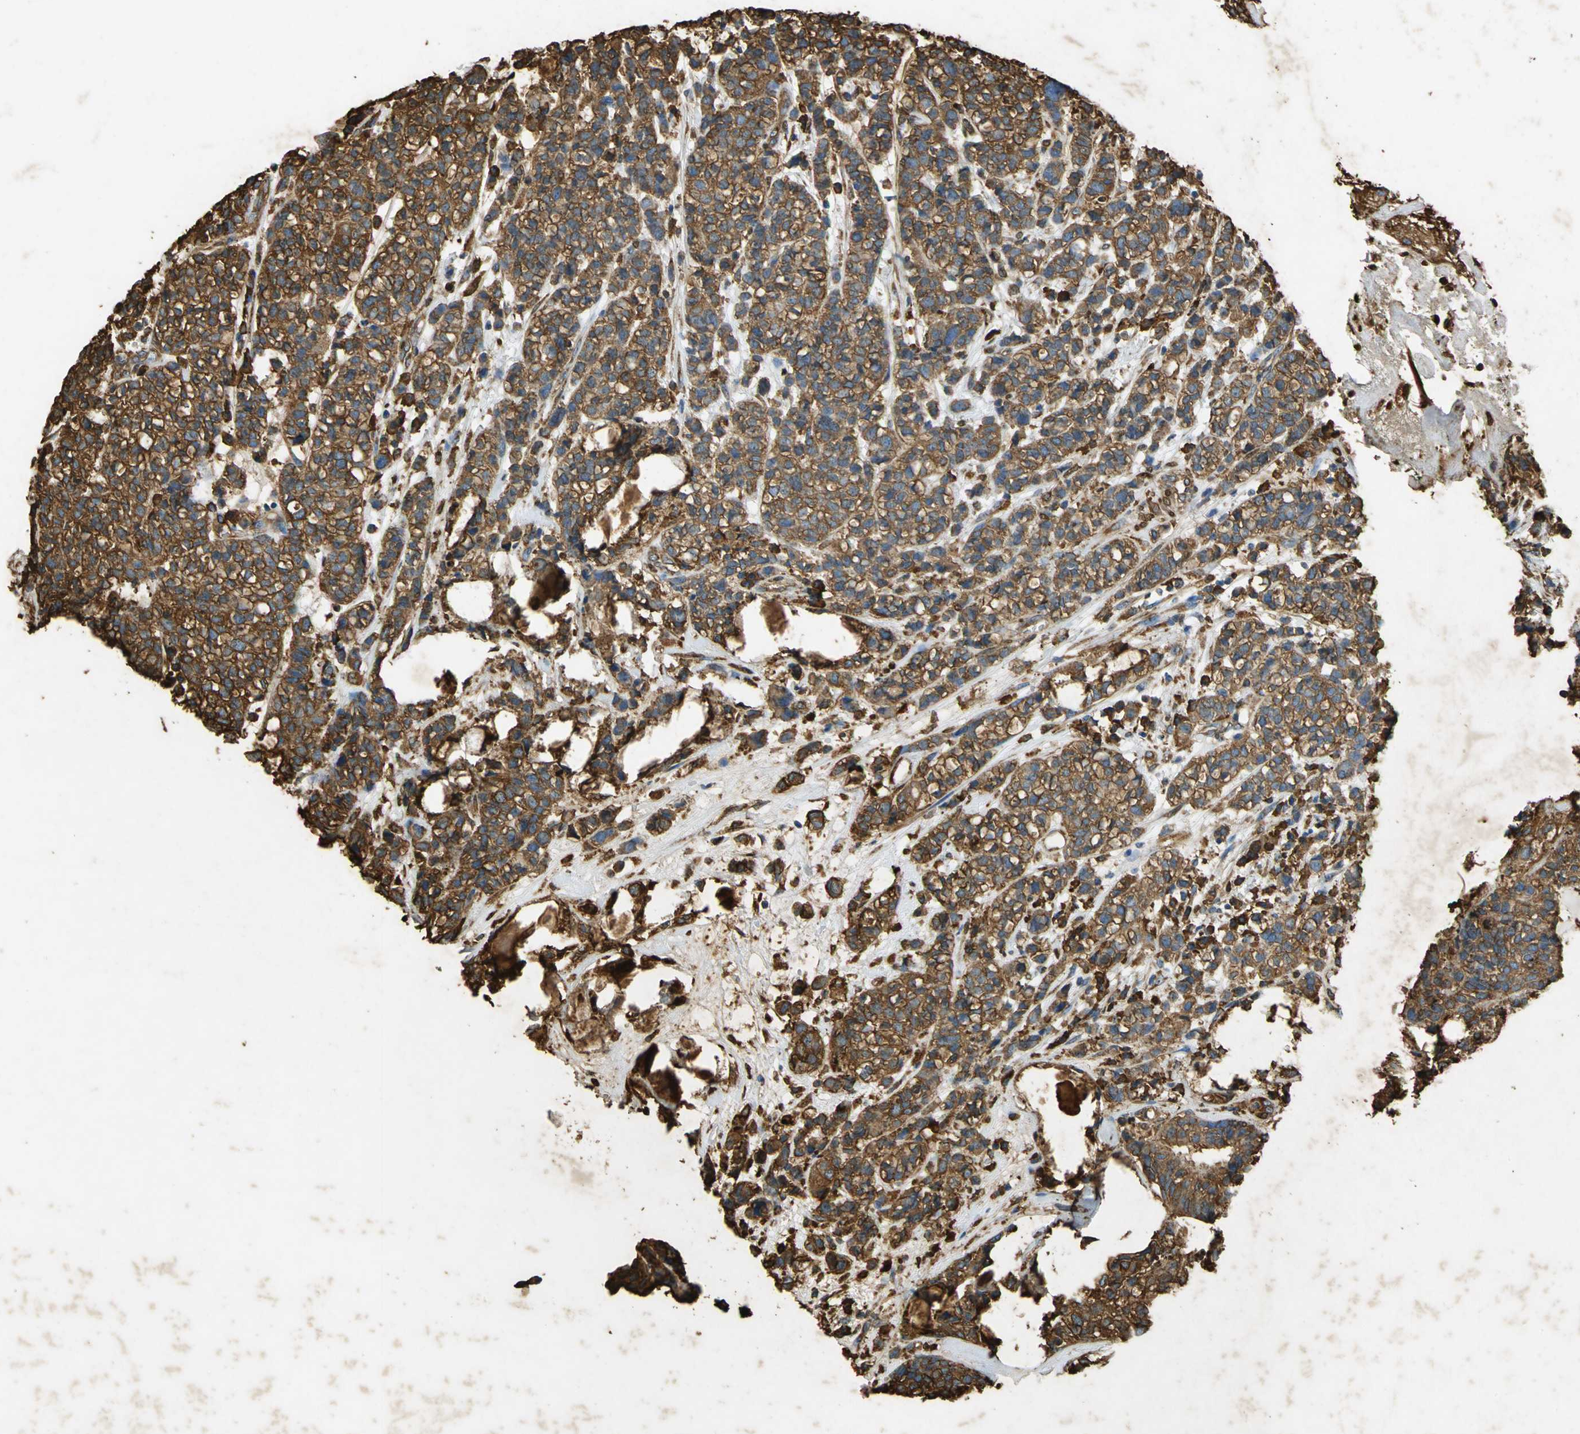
{"staining": {"intensity": "moderate", "quantity": ">75%", "location": "cytoplasmic/membranous"}, "tissue": "head and neck cancer", "cell_type": "Tumor cells", "image_type": "cancer", "snomed": [{"axis": "morphology", "description": "Adenocarcinoma, NOS"}, {"axis": "topography", "description": "Salivary gland"}, {"axis": "topography", "description": "Head-Neck"}], "caption": "A photomicrograph of human head and neck adenocarcinoma stained for a protein shows moderate cytoplasmic/membranous brown staining in tumor cells.", "gene": "HSP90B1", "patient": {"sex": "female", "age": 65}}